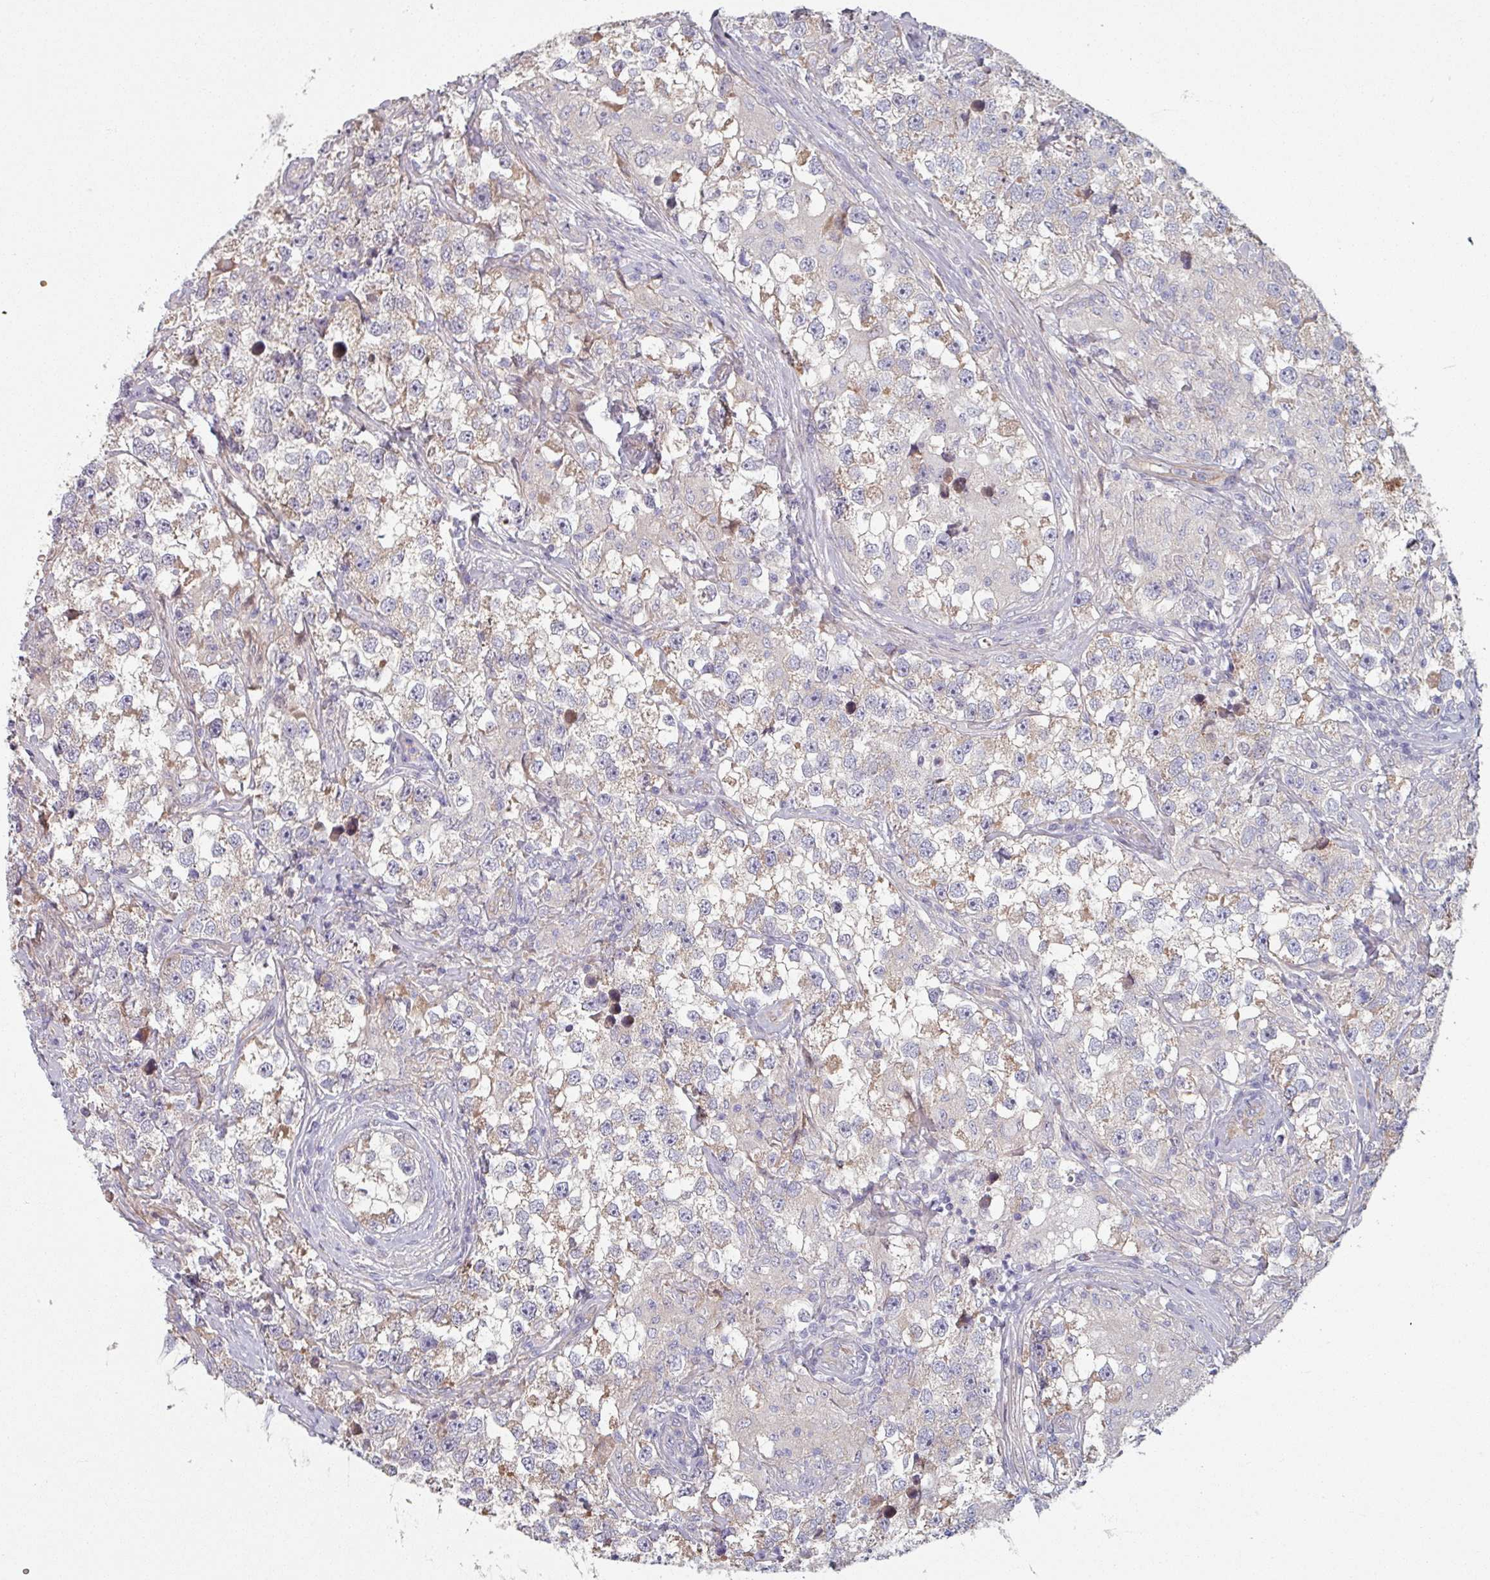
{"staining": {"intensity": "negative", "quantity": "none", "location": "none"}, "tissue": "testis cancer", "cell_type": "Tumor cells", "image_type": "cancer", "snomed": [{"axis": "morphology", "description": "Seminoma, NOS"}, {"axis": "topography", "description": "Testis"}], "caption": "IHC histopathology image of testis cancer stained for a protein (brown), which shows no staining in tumor cells.", "gene": "C4BPB", "patient": {"sex": "male", "age": 46}}